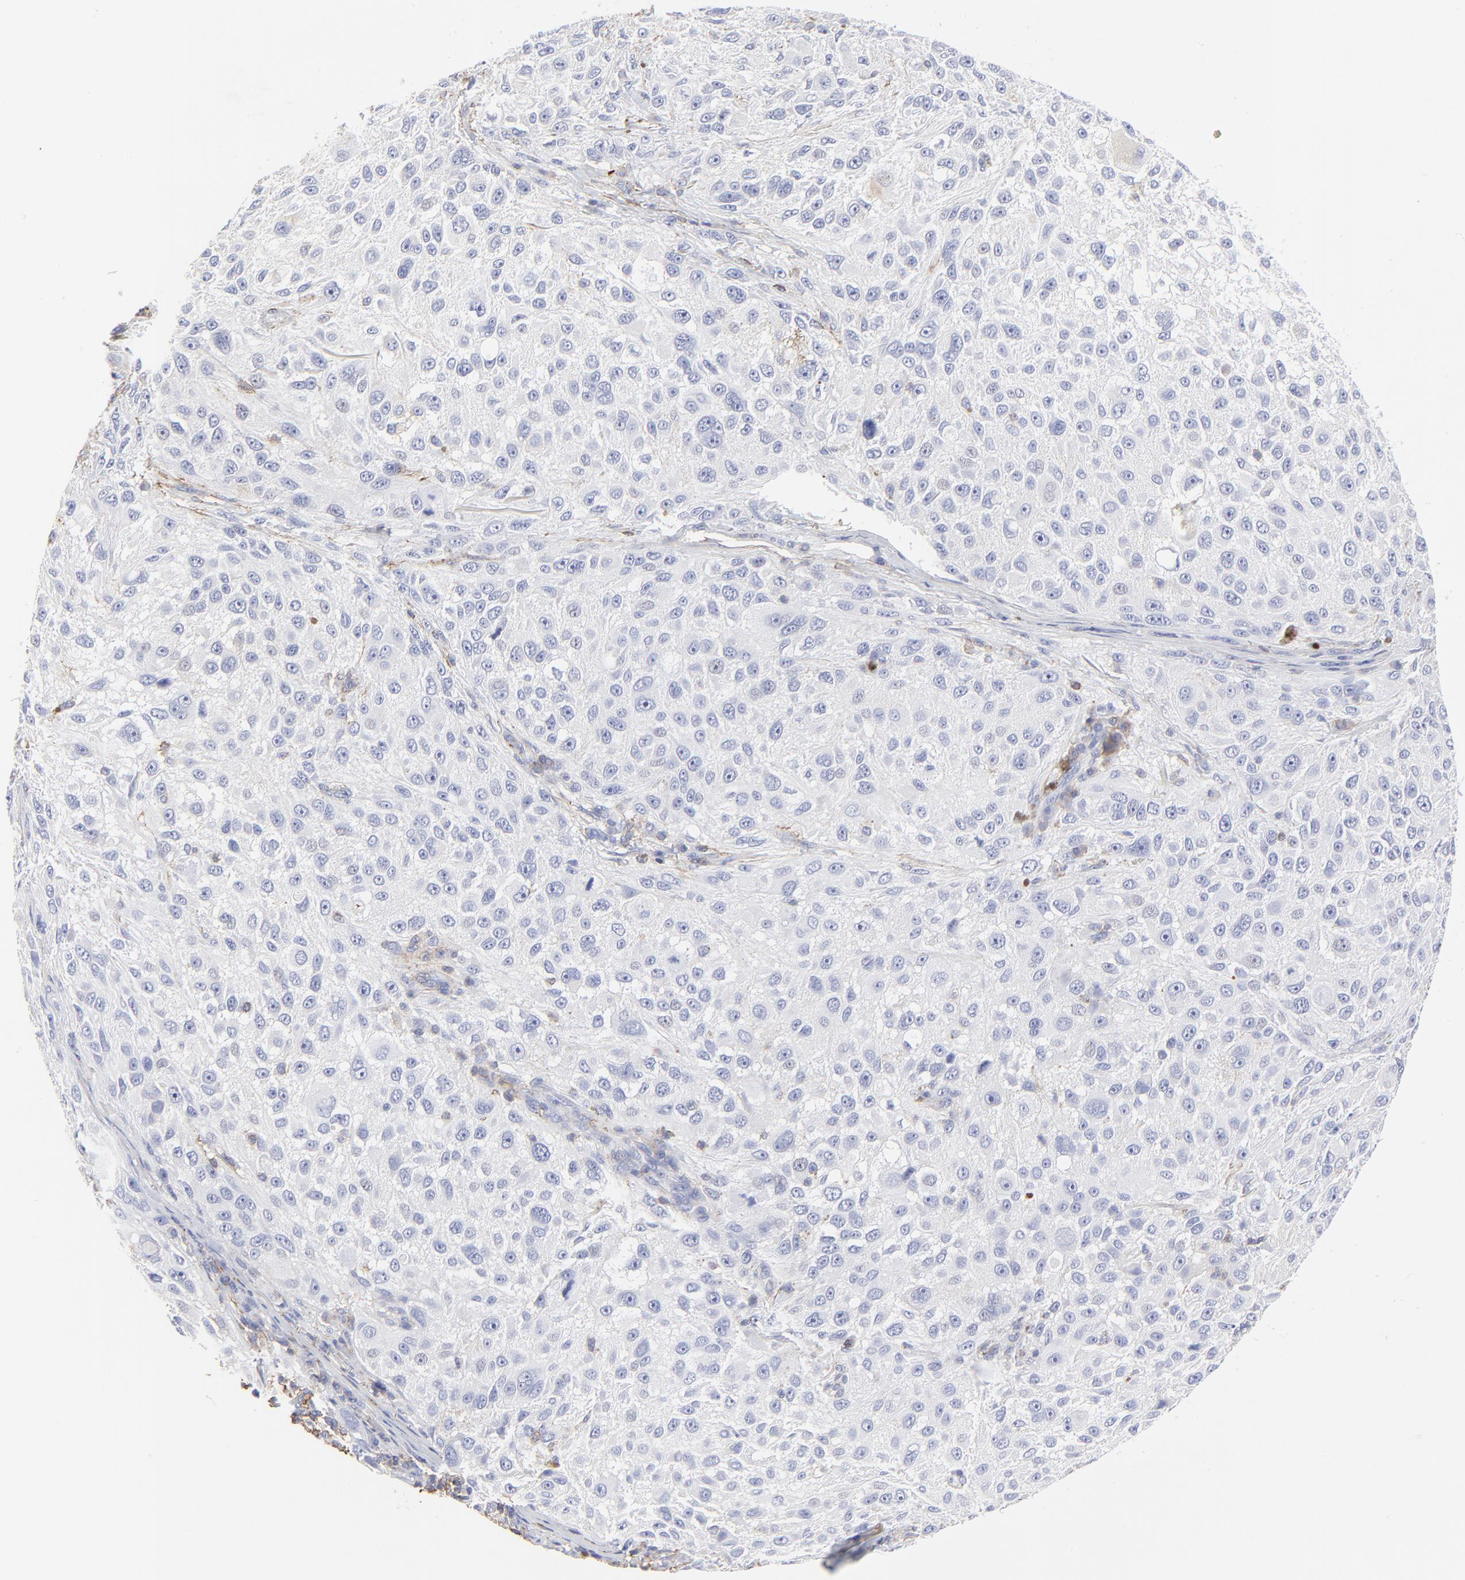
{"staining": {"intensity": "negative", "quantity": "none", "location": "none"}, "tissue": "melanoma", "cell_type": "Tumor cells", "image_type": "cancer", "snomed": [{"axis": "morphology", "description": "Necrosis, NOS"}, {"axis": "morphology", "description": "Malignant melanoma, NOS"}, {"axis": "topography", "description": "Skin"}], "caption": "An immunohistochemistry micrograph of melanoma is shown. There is no staining in tumor cells of melanoma. (DAB (3,3'-diaminobenzidine) IHC with hematoxylin counter stain).", "gene": "ANXA6", "patient": {"sex": "female", "age": 87}}